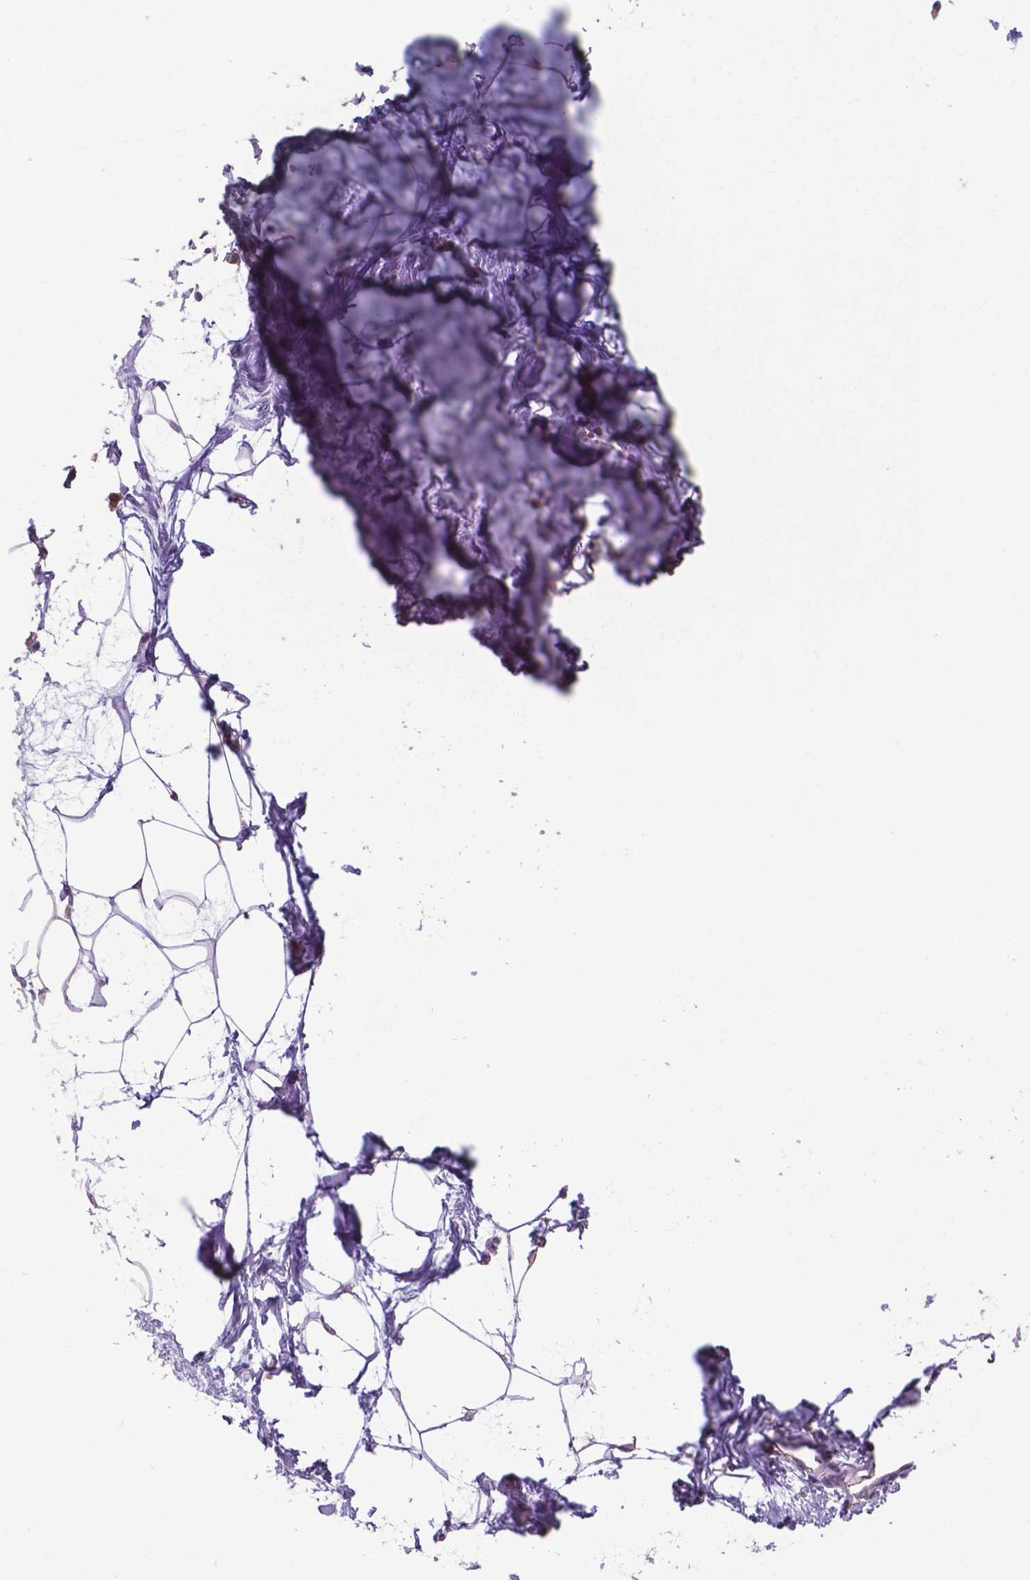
{"staining": {"intensity": "moderate", "quantity": ">75%", "location": "cytoplasmic/membranous,nuclear"}, "tissue": "breast", "cell_type": "Adipocytes", "image_type": "normal", "snomed": [{"axis": "morphology", "description": "Normal tissue, NOS"}, {"axis": "topography", "description": "Breast"}], "caption": "DAB immunohistochemical staining of normal breast shows moderate cytoplasmic/membranous,nuclear protein staining in about >75% of adipocytes.", "gene": "ENSG00000269590", "patient": {"sex": "female", "age": 45}}